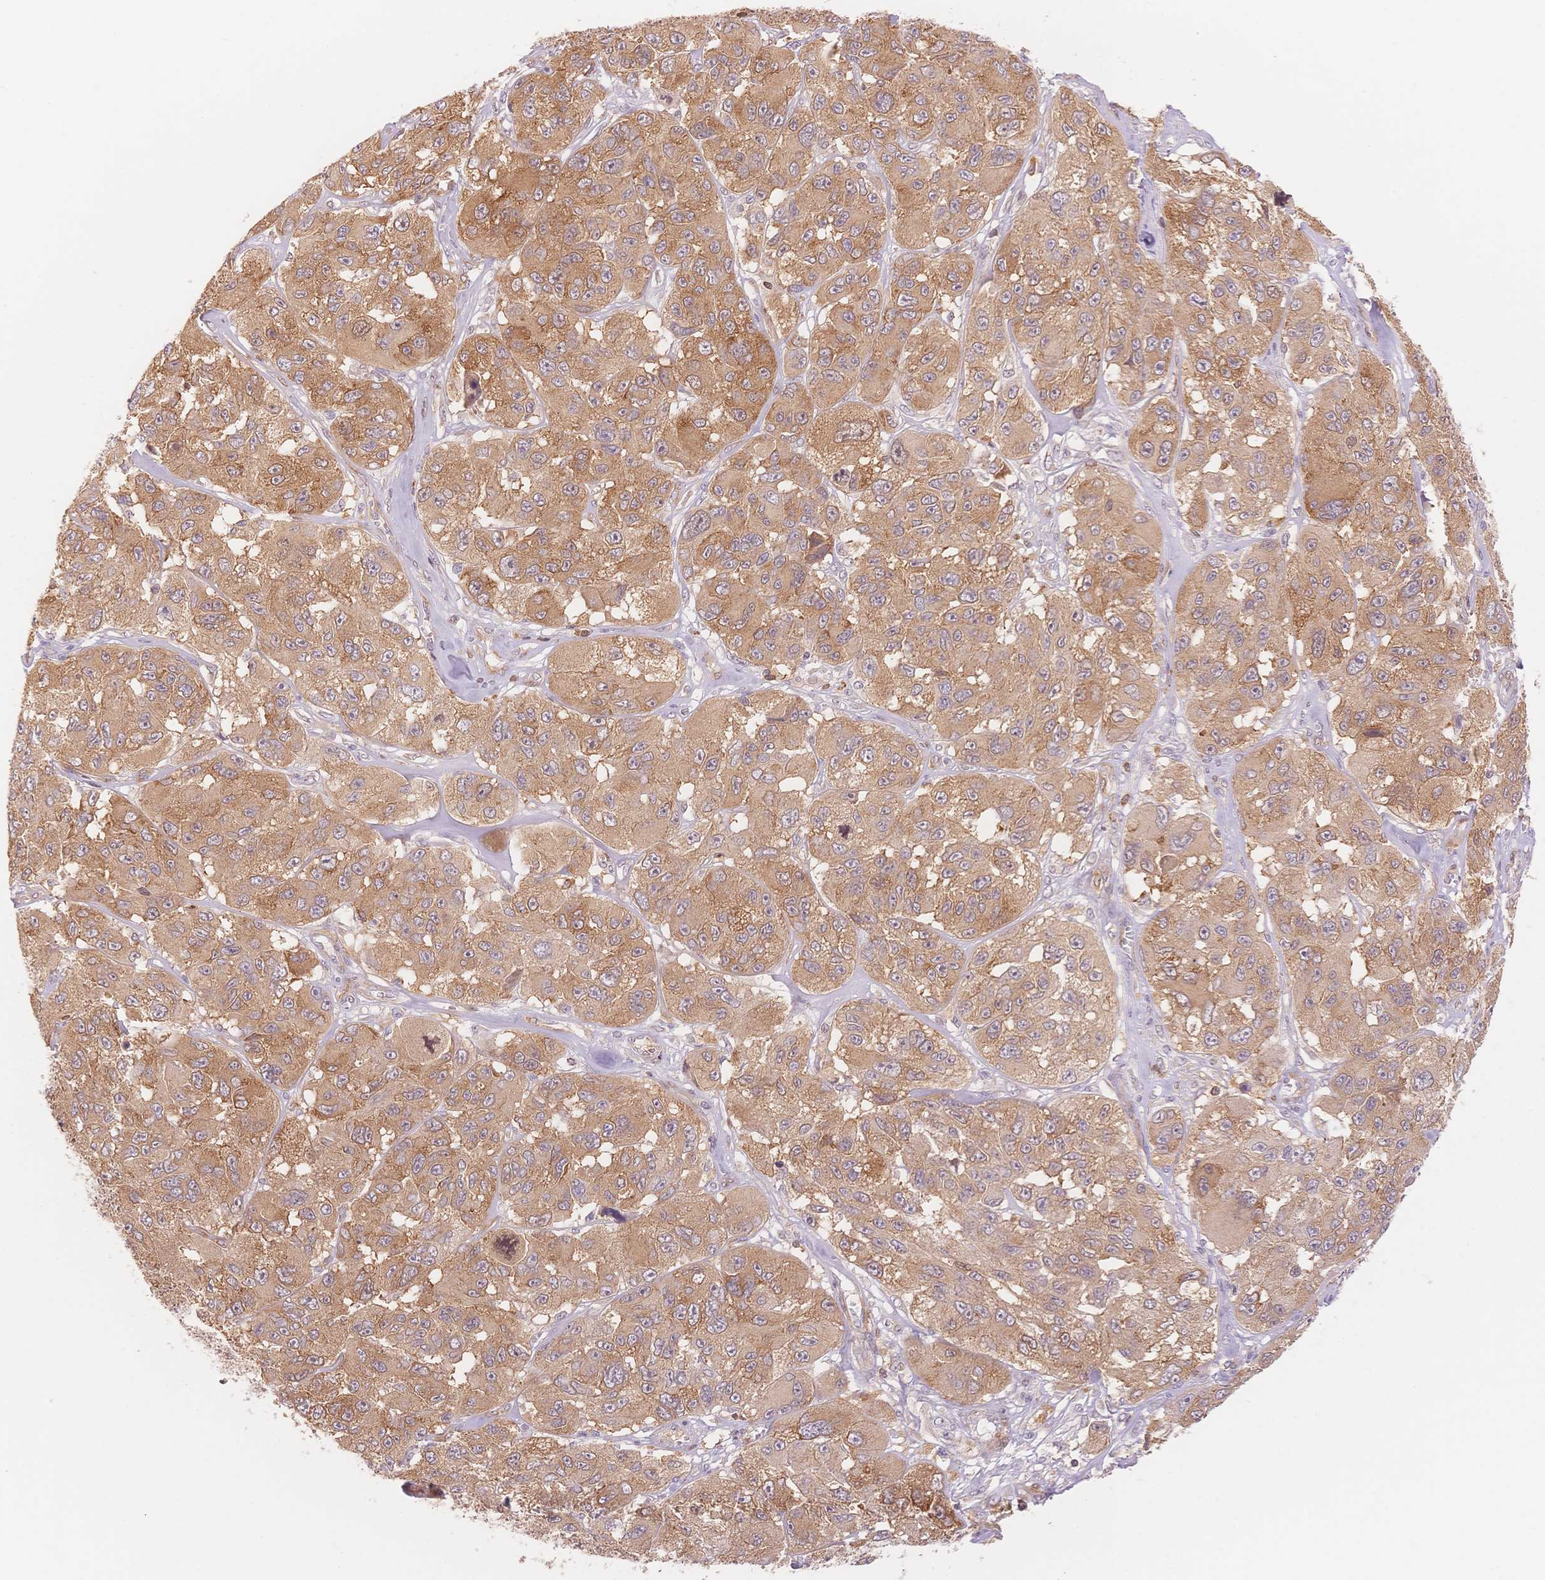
{"staining": {"intensity": "moderate", "quantity": ">75%", "location": "cytoplasmic/membranous"}, "tissue": "melanoma", "cell_type": "Tumor cells", "image_type": "cancer", "snomed": [{"axis": "morphology", "description": "Malignant melanoma, NOS"}, {"axis": "topography", "description": "Skin"}], "caption": "Immunohistochemistry of melanoma demonstrates medium levels of moderate cytoplasmic/membranous expression in about >75% of tumor cells.", "gene": "STK39", "patient": {"sex": "female", "age": 66}}